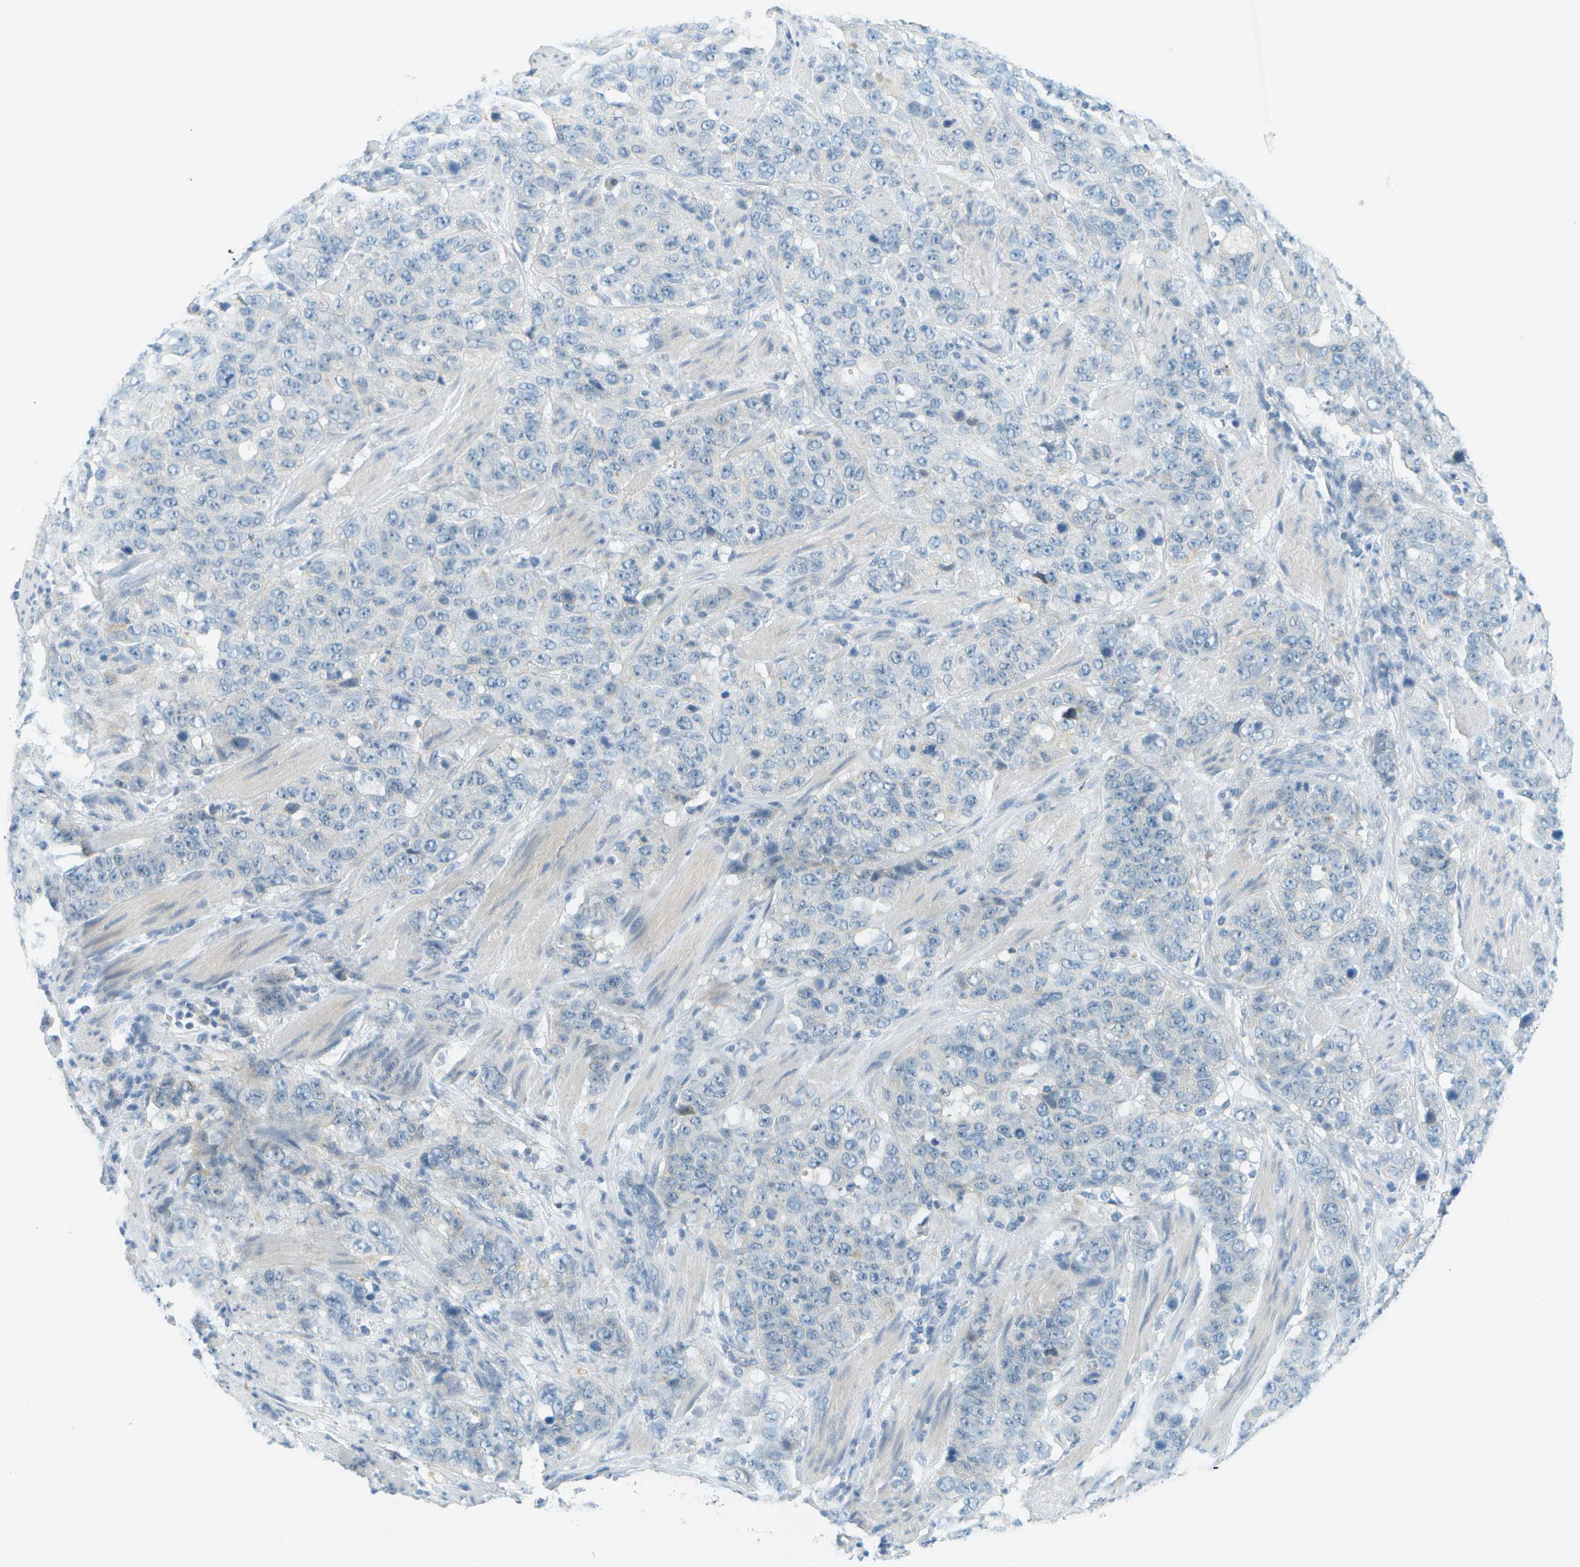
{"staining": {"intensity": "negative", "quantity": "none", "location": "none"}, "tissue": "stomach cancer", "cell_type": "Tumor cells", "image_type": "cancer", "snomed": [{"axis": "morphology", "description": "Adenocarcinoma, NOS"}, {"axis": "topography", "description": "Stomach"}], "caption": "High power microscopy micrograph of an immunohistochemistry micrograph of stomach adenocarcinoma, revealing no significant positivity in tumor cells.", "gene": "SMYD5", "patient": {"sex": "male", "age": 48}}